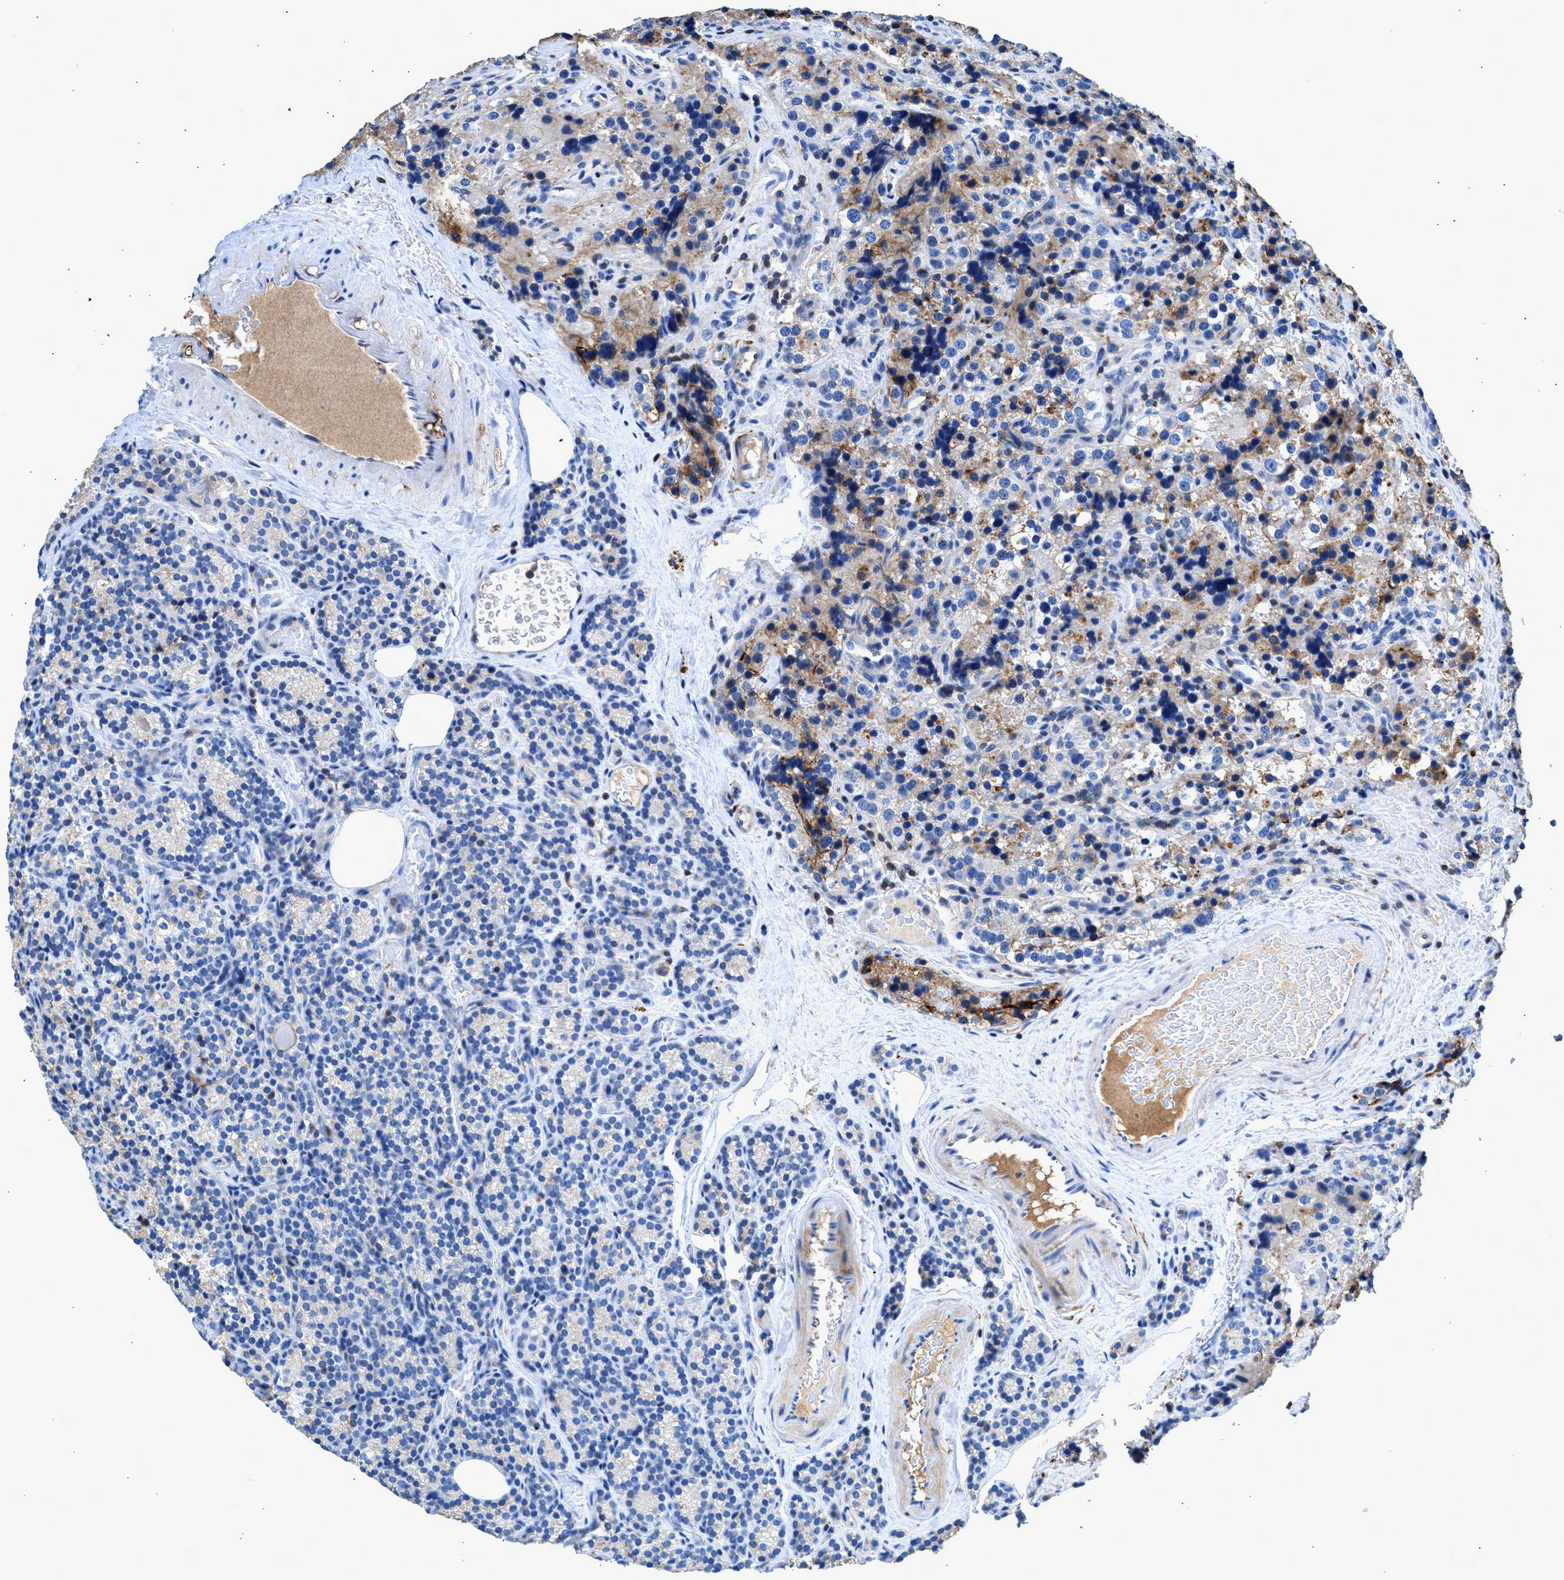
{"staining": {"intensity": "moderate", "quantity": "25%-75%", "location": "cytoplasmic/membranous"}, "tissue": "parathyroid gland", "cell_type": "Glandular cells", "image_type": "normal", "snomed": [{"axis": "morphology", "description": "Normal tissue, NOS"}, {"axis": "morphology", "description": "Adenoma, NOS"}, {"axis": "topography", "description": "Parathyroid gland"}], "caption": "An image showing moderate cytoplasmic/membranous positivity in about 25%-75% of glandular cells in unremarkable parathyroid gland, as visualized by brown immunohistochemical staining.", "gene": "KCNQ4", "patient": {"sex": "female", "age": 51}}